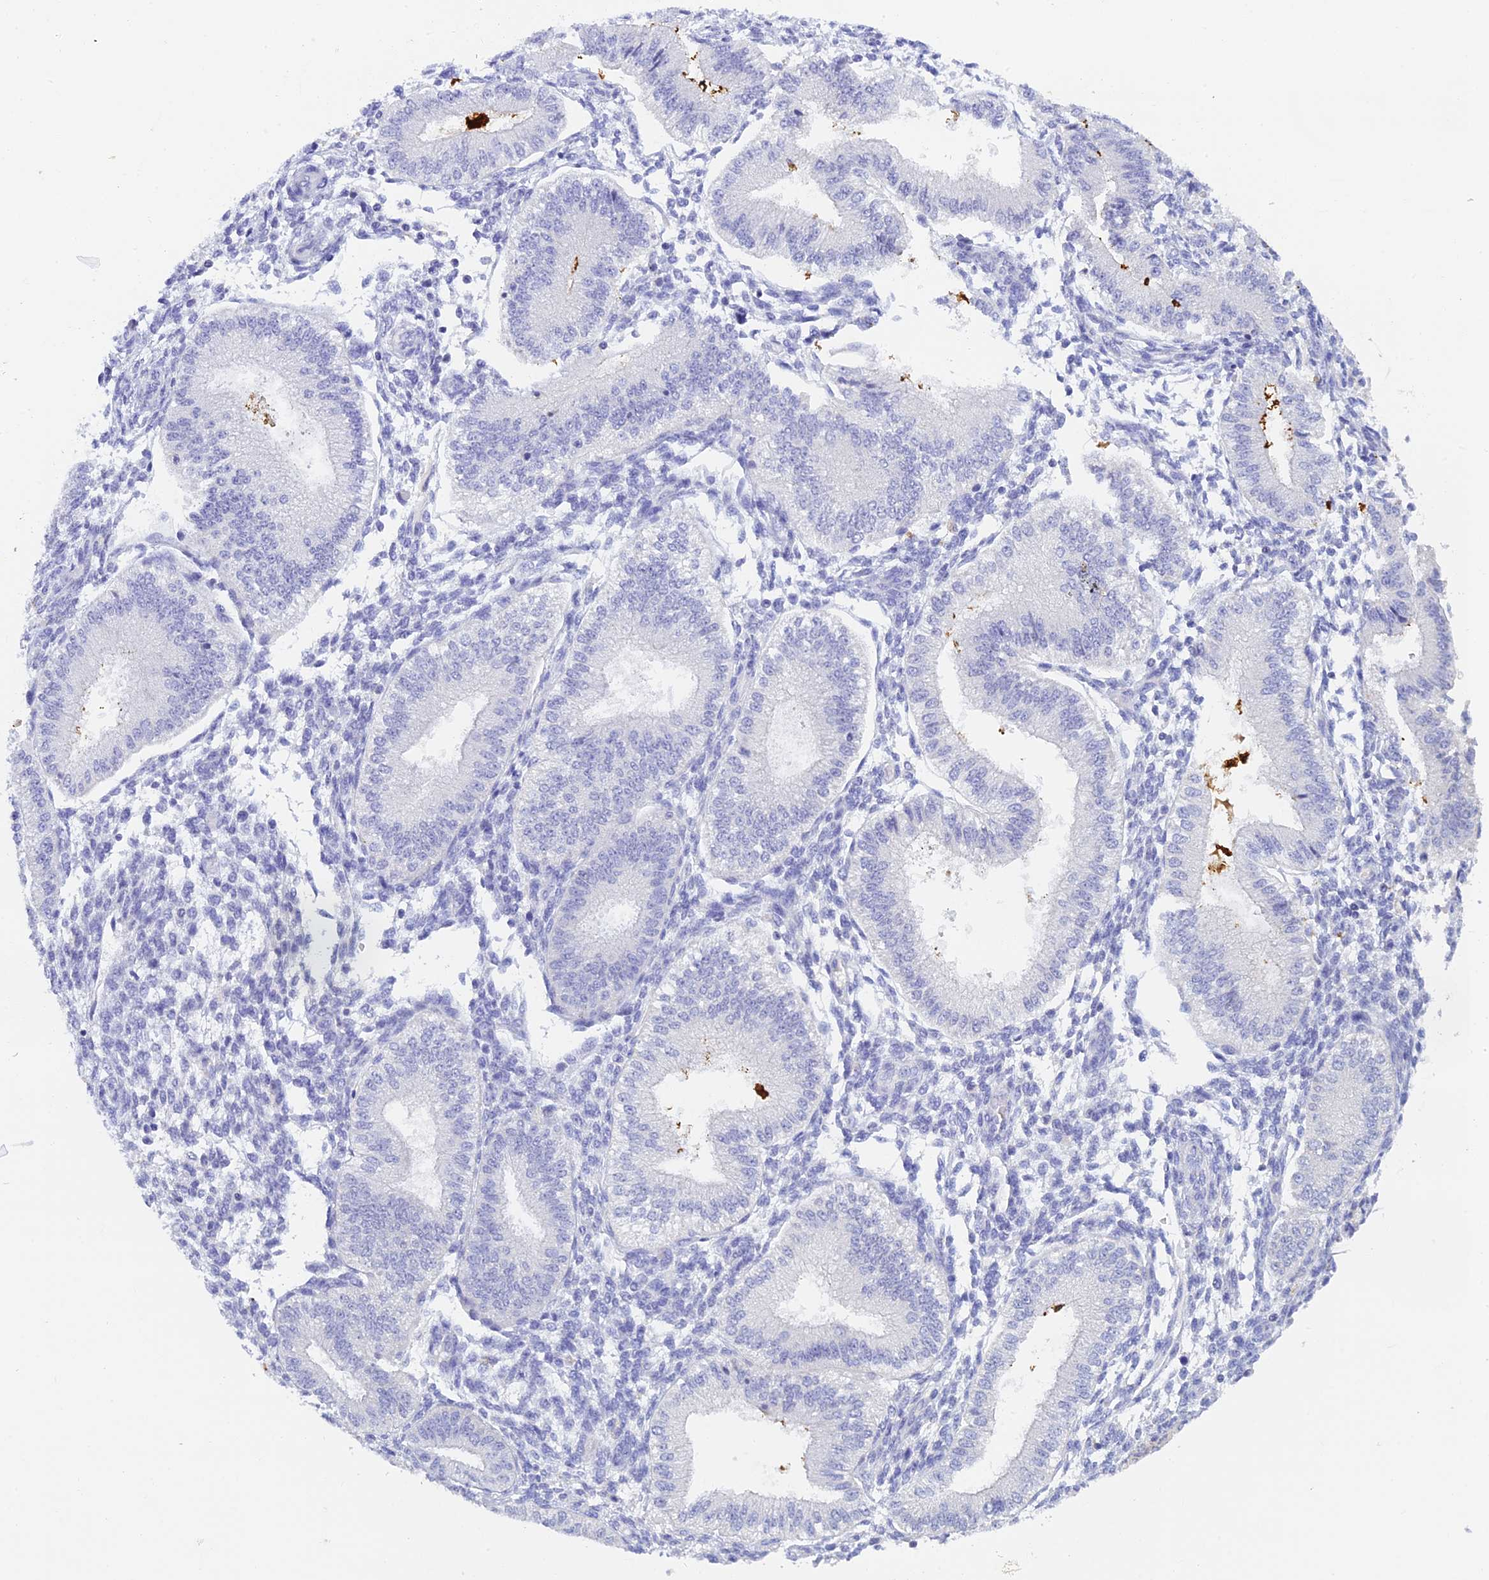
{"staining": {"intensity": "negative", "quantity": "none", "location": "none"}, "tissue": "endometrium", "cell_type": "Cells in endometrial stroma", "image_type": "normal", "snomed": [{"axis": "morphology", "description": "Normal tissue, NOS"}, {"axis": "topography", "description": "Endometrium"}], "caption": "Immunohistochemistry (IHC) histopathology image of normal endometrium: human endometrium stained with DAB (3,3'-diaminobenzidine) shows no significant protein positivity in cells in endometrial stroma. (DAB (3,3'-diaminobenzidine) immunohistochemistry, high magnification).", "gene": "C12orf29", "patient": {"sex": "female", "age": 39}}